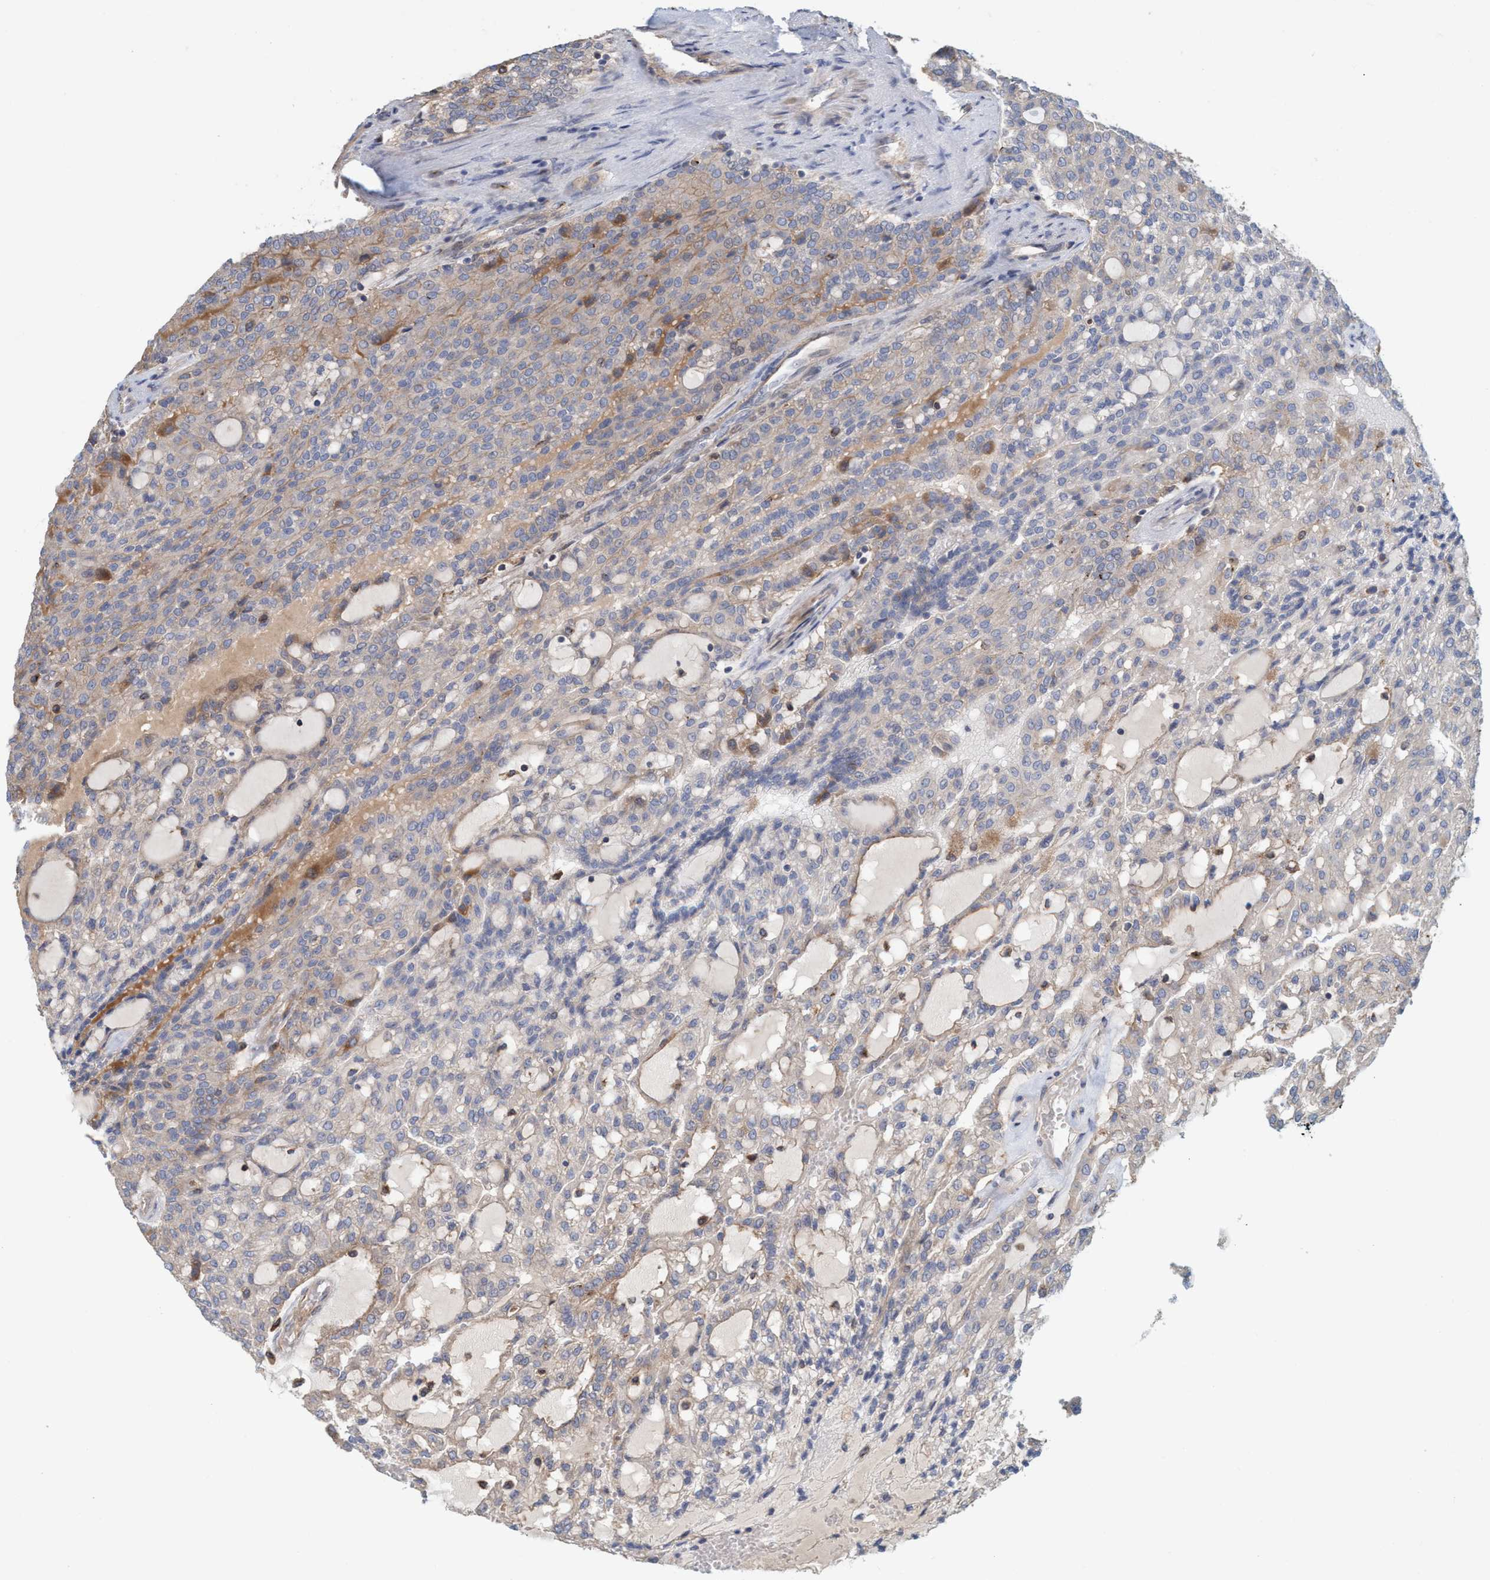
{"staining": {"intensity": "weak", "quantity": "25%-75%", "location": "cytoplasmic/membranous"}, "tissue": "renal cancer", "cell_type": "Tumor cells", "image_type": "cancer", "snomed": [{"axis": "morphology", "description": "Adenocarcinoma, NOS"}, {"axis": "topography", "description": "Kidney"}], "caption": "Renal cancer (adenocarcinoma) tissue shows weak cytoplasmic/membranous positivity in approximately 25%-75% of tumor cells, visualized by immunohistochemistry. Nuclei are stained in blue.", "gene": "SPECC1", "patient": {"sex": "male", "age": 63}}